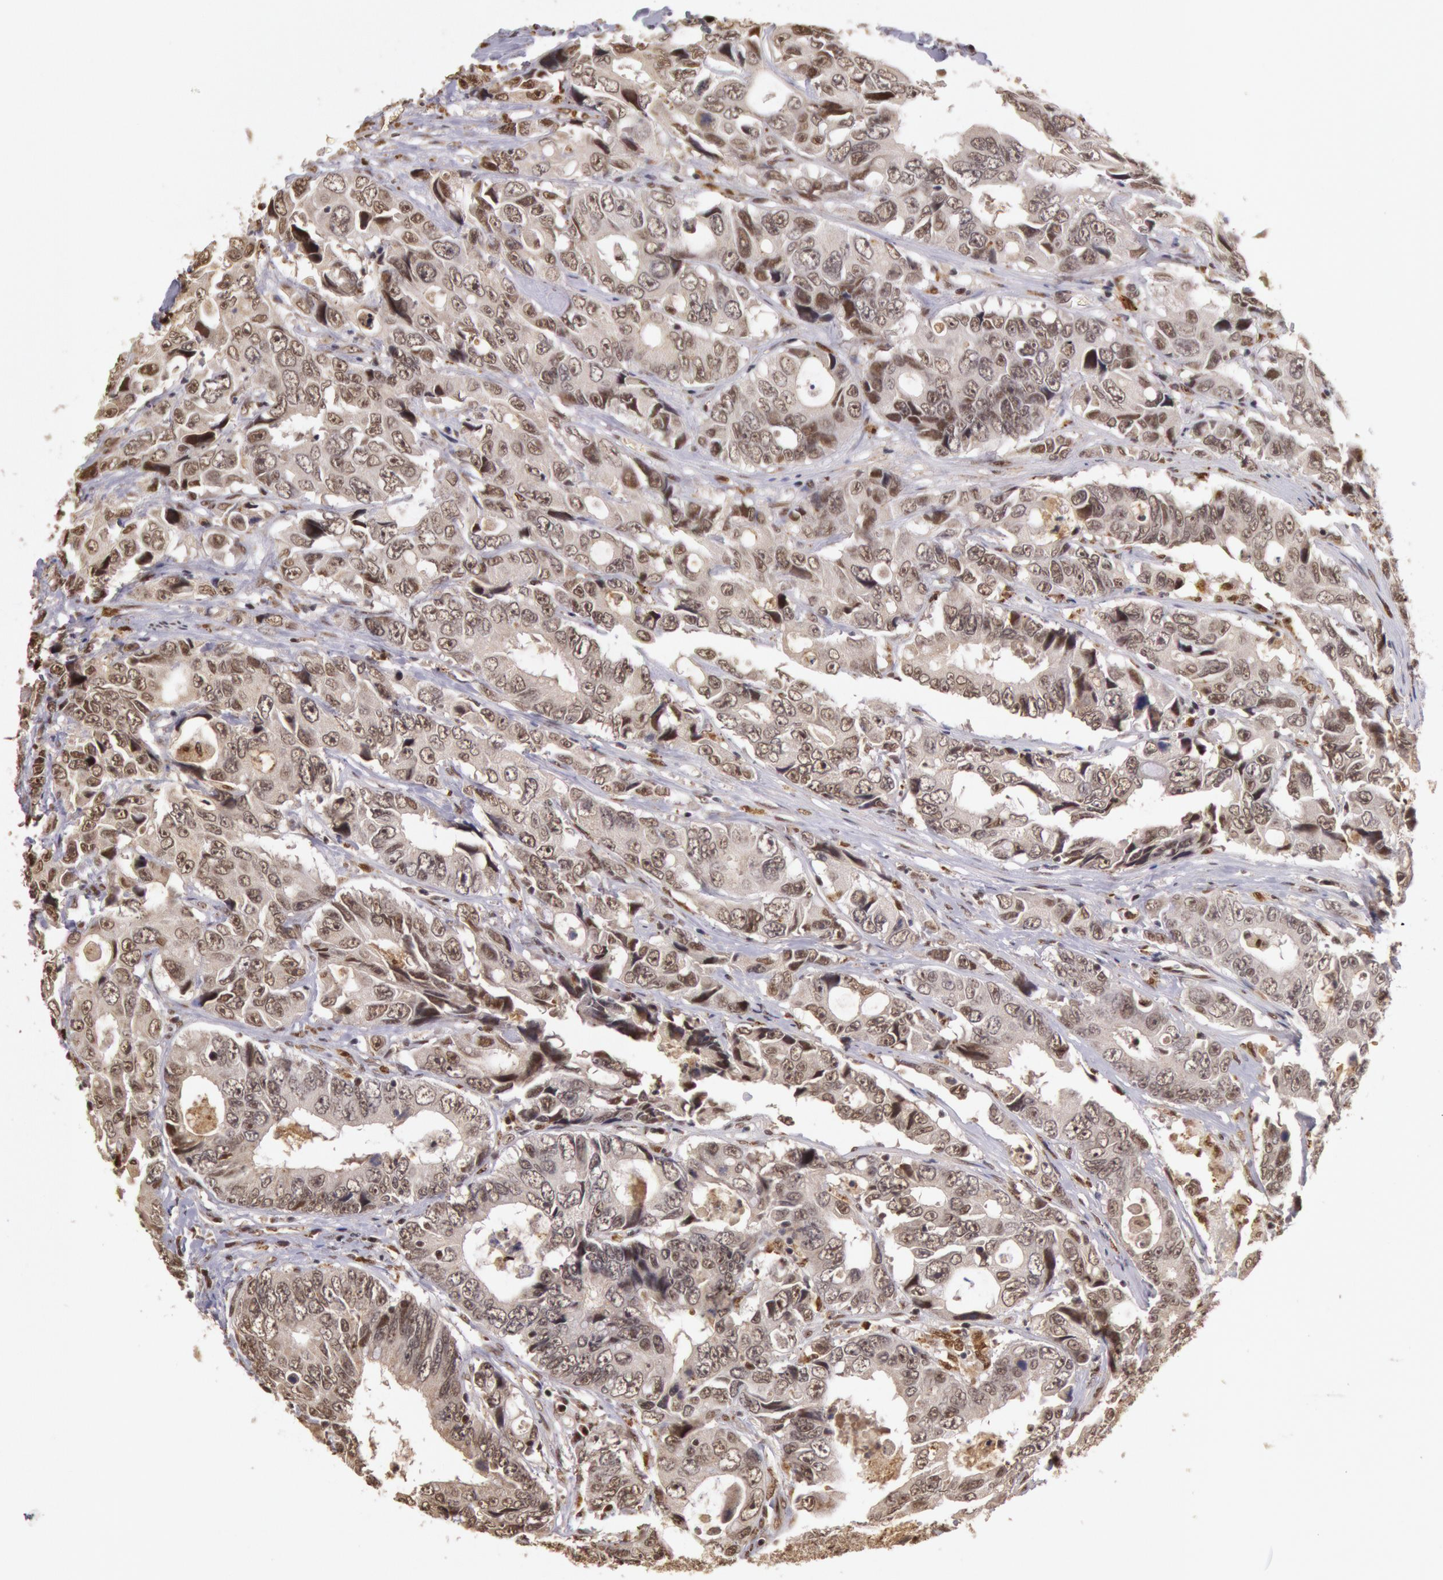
{"staining": {"intensity": "weak", "quantity": ">75%", "location": "nuclear"}, "tissue": "colorectal cancer", "cell_type": "Tumor cells", "image_type": "cancer", "snomed": [{"axis": "morphology", "description": "Adenocarcinoma, NOS"}, {"axis": "topography", "description": "Rectum"}], "caption": "Colorectal adenocarcinoma stained for a protein (brown) reveals weak nuclear positive expression in approximately >75% of tumor cells.", "gene": "LIG4", "patient": {"sex": "female", "age": 67}}